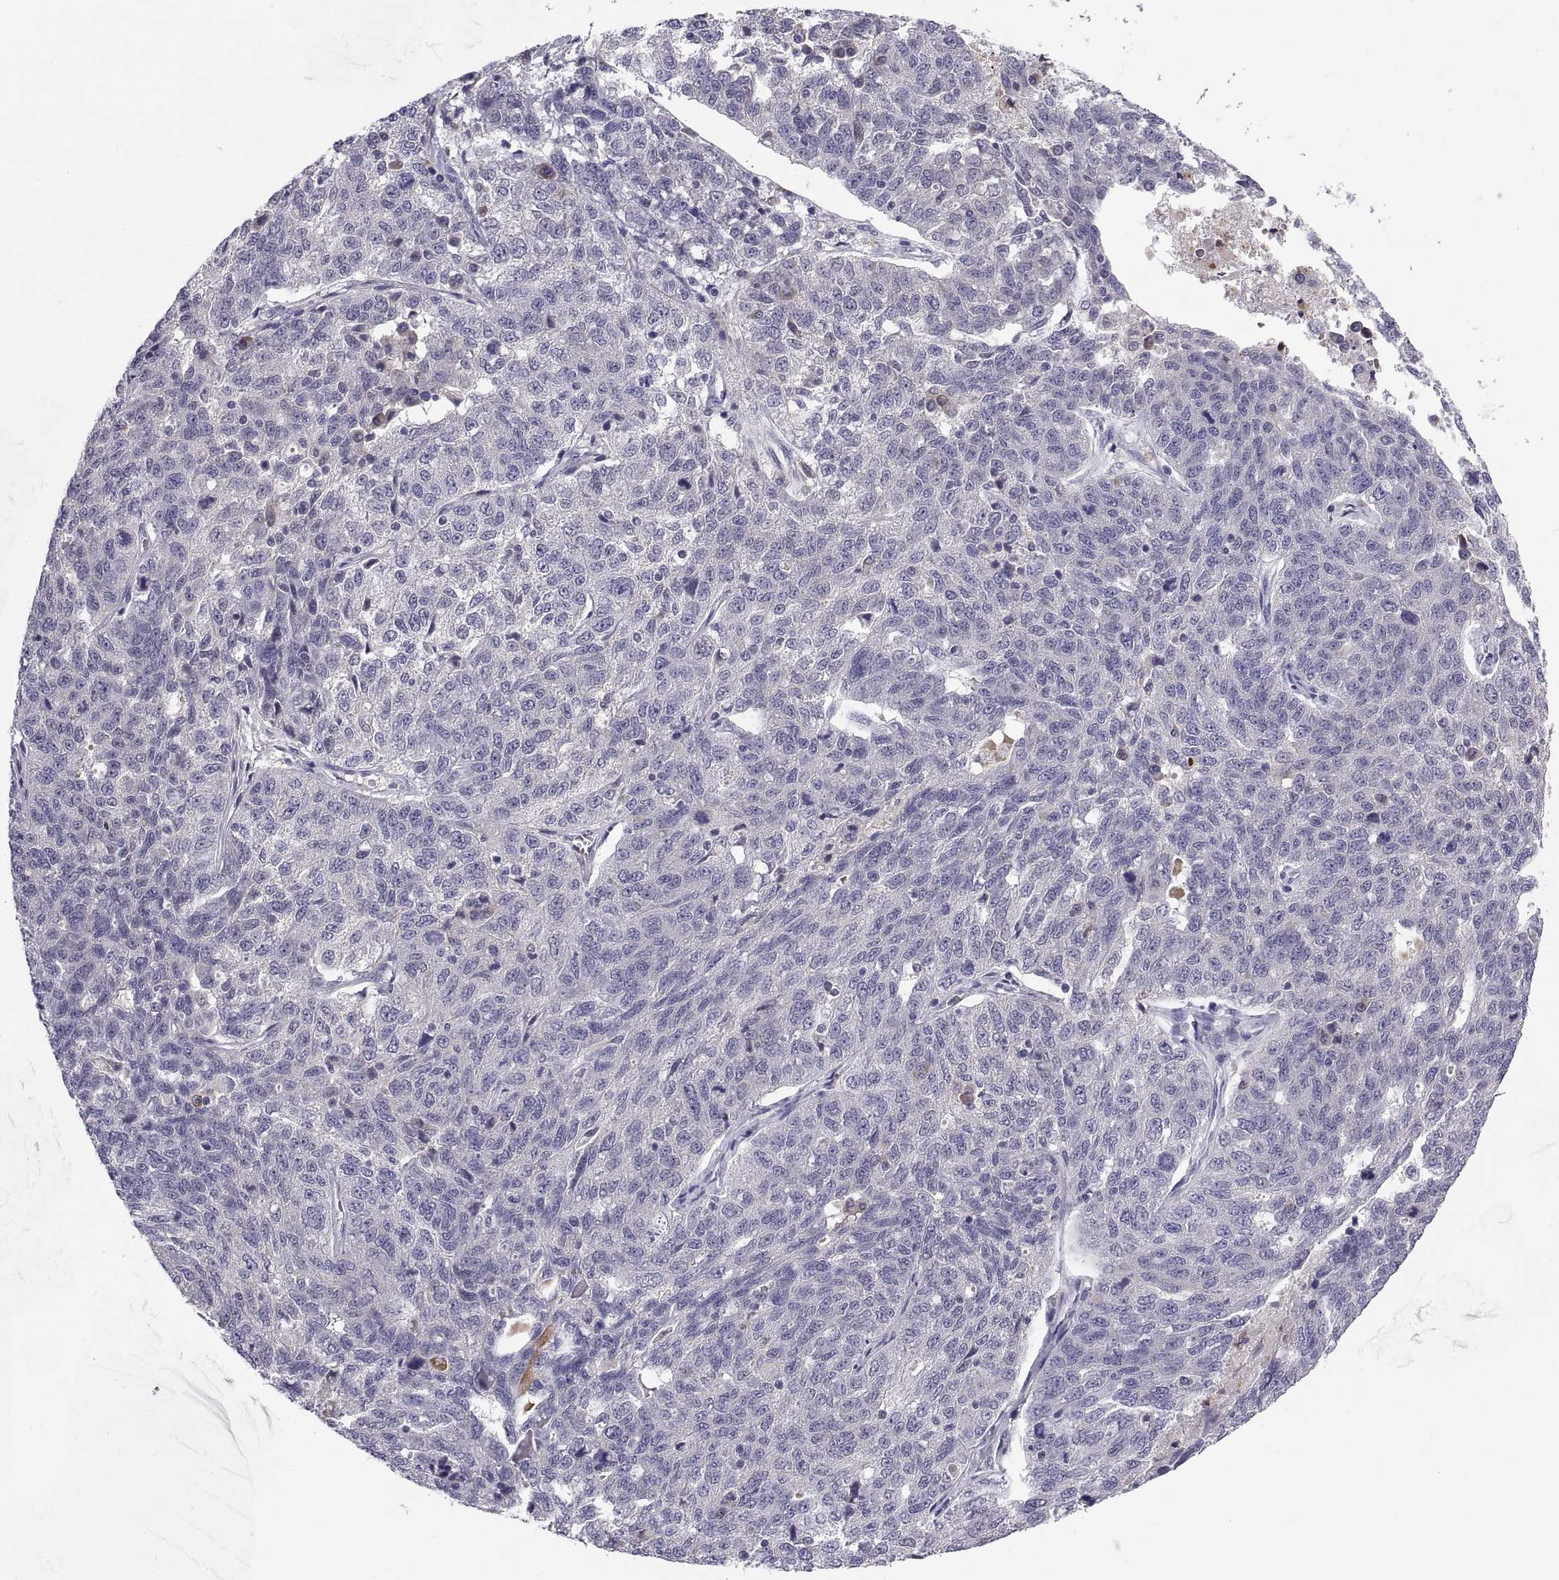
{"staining": {"intensity": "negative", "quantity": "none", "location": "none"}, "tissue": "ovarian cancer", "cell_type": "Tumor cells", "image_type": "cancer", "snomed": [{"axis": "morphology", "description": "Cystadenocarcinoma, serous, NOS"}, {"axis": "topography", "description": "Ovary"}], "caption": "Protein analysis of ovarian serous cystadenocarcinoma demonstrates no significant positivity in tumor cells.", "gene": "PKP1", "patient": {"sex": "female", "age": 71}}